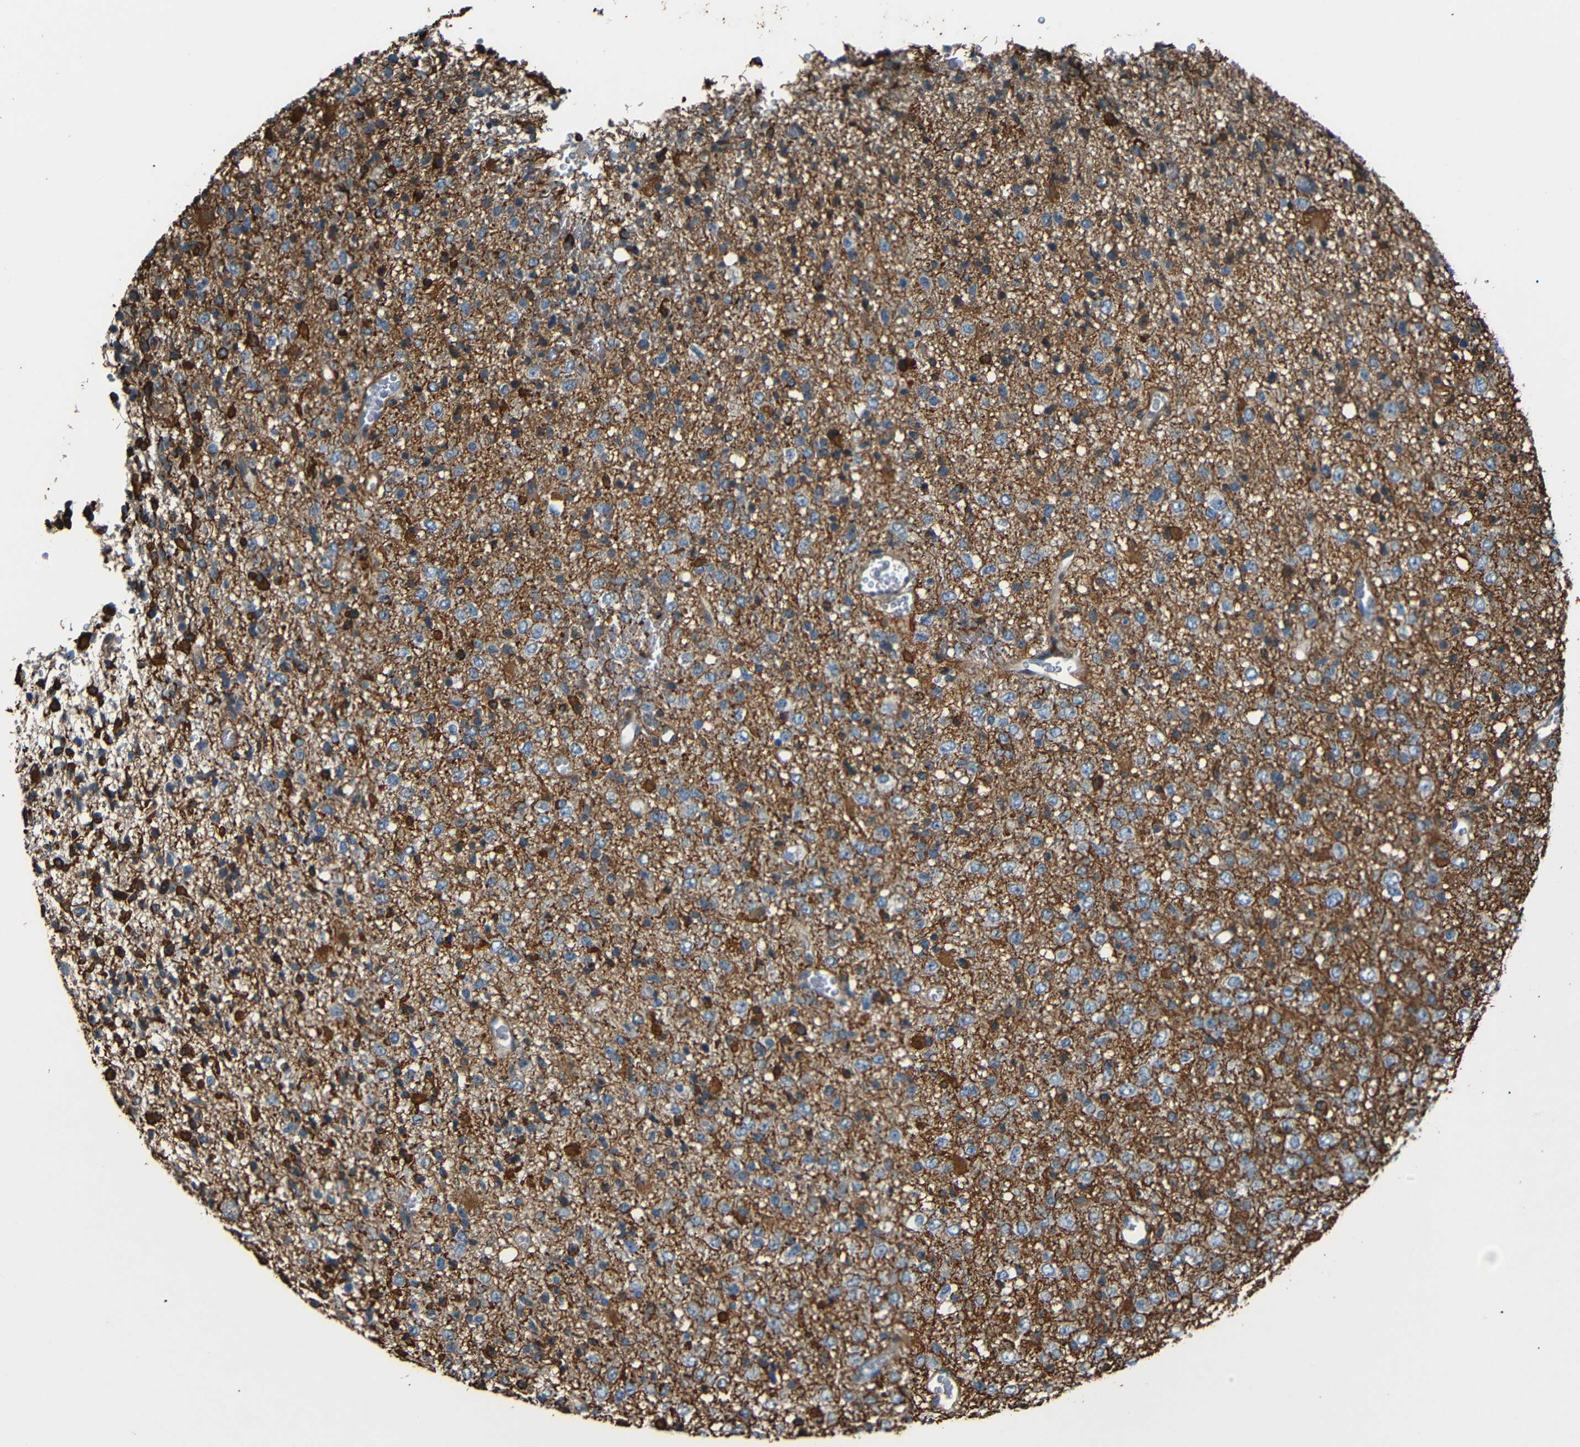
{"staining": {"intensity": "strong", "quantity": "25%-75%", "location": "cytoplasmic/membranous"}, "tissue": "glioma", "cell_type": "Tumor cells", "image_type": "cancer", "snomed": [{"axis": "morphology", "description": "Glioma, malignant, High grade"}, {"axis": "topography", "description": "pancreas cauda"}], "caption": "Glioma stained for a protein reveals strong cytoplasmic/membranous positivity in tumor cells.", "gene": "AKAP9", "patient": {"sex": "male", "age": 60}}